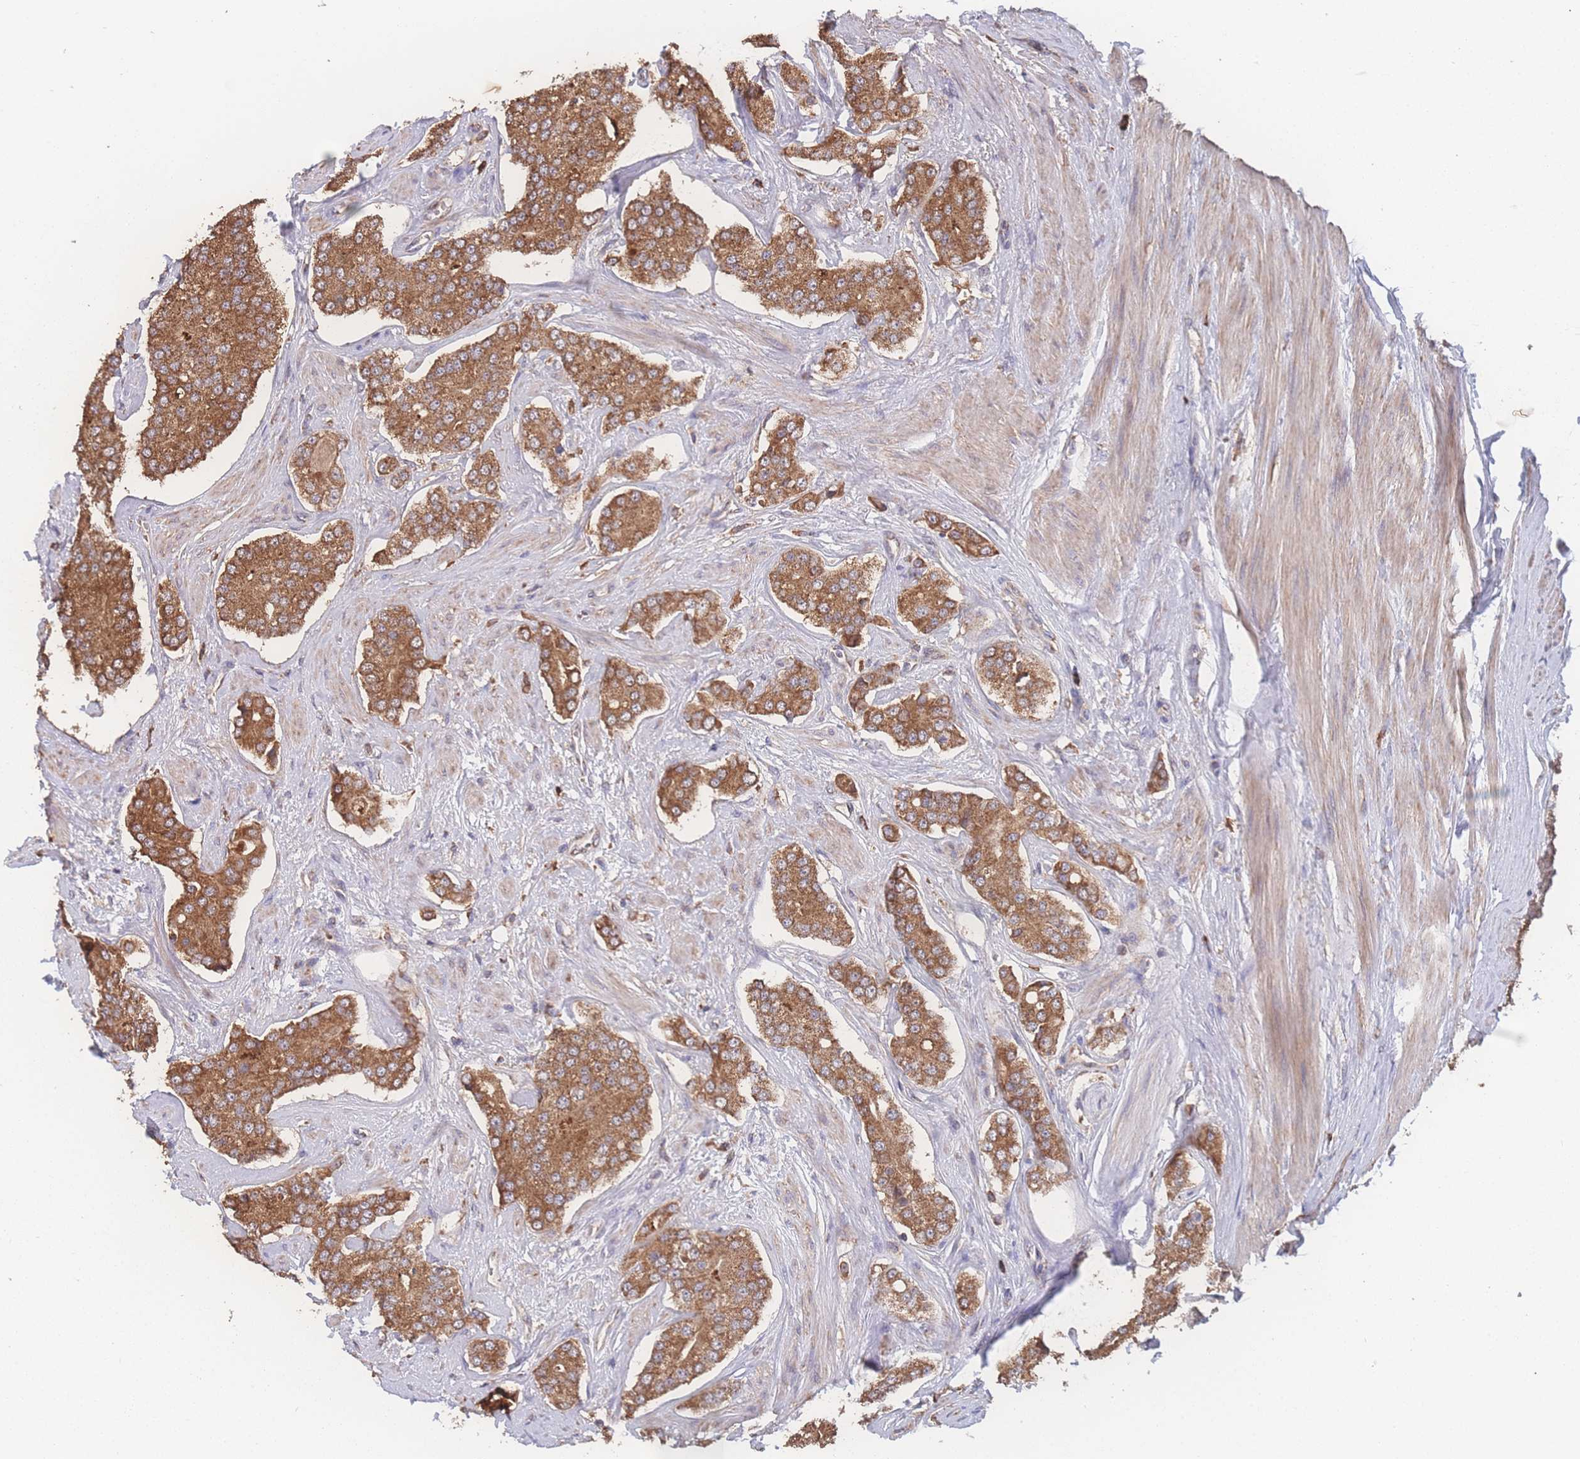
{"staining": {"intensity": "moderate", "quantity": ">75%", "location": "cytoplasmic/membranous"}, "tissue": "prostate cancer", "cell_type": "Tumor cells", "image_type": "cancer", "snomed": [{"axis": "morphology", "description": "Adenocarcinoma, High grade"}, {"axis": "topography", "description": "Prostate"}], "caption": "About >75% of tumor cells in prostate cancer (adenocarcinoma (high-grade)) show moderate cytoplasmic/membranous protein staining as visualized by brown immunohistochemical staining.", "gene": "SGSM3", "patient": {"sex": "male", "age": 71}}